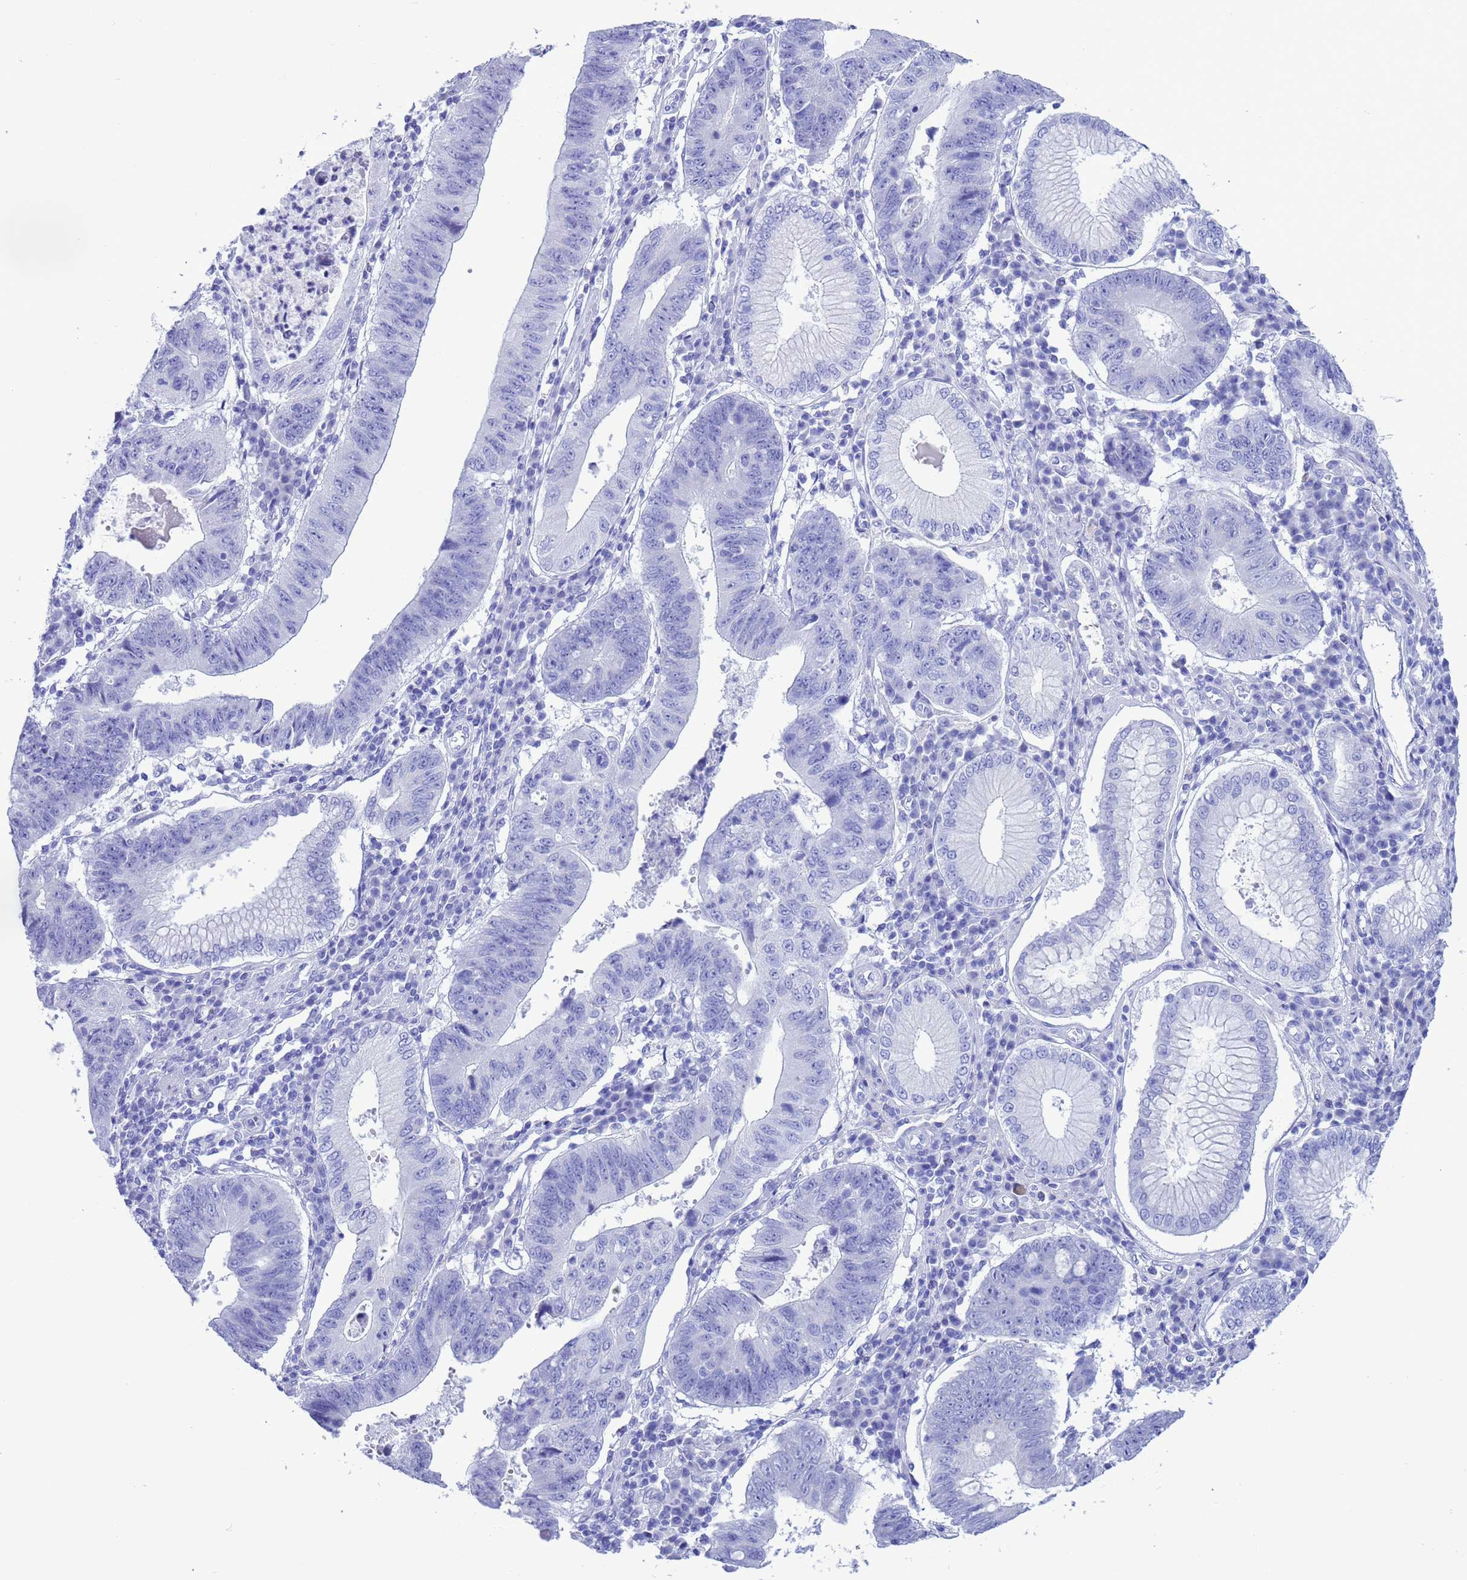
{"staining": {"intensity": "negative", "quantity": "none", "location": "none"}, "tissue": "stomach cancer", "cell_type": "Tumor cells", "image_type": "cancer", "snomed": [{"axis": "morphology", "description": "Adenocarcinoma, NOS"}, {"axis": "topography", "description": "Stomach"}], "caption": "High power microscopy image of an immunohistochemistry micrograph of stomach cancer, revealing no significant expression in tumor cells.", "gene": "GSTM1", "patient": {"sex": "male", "age": 59}}